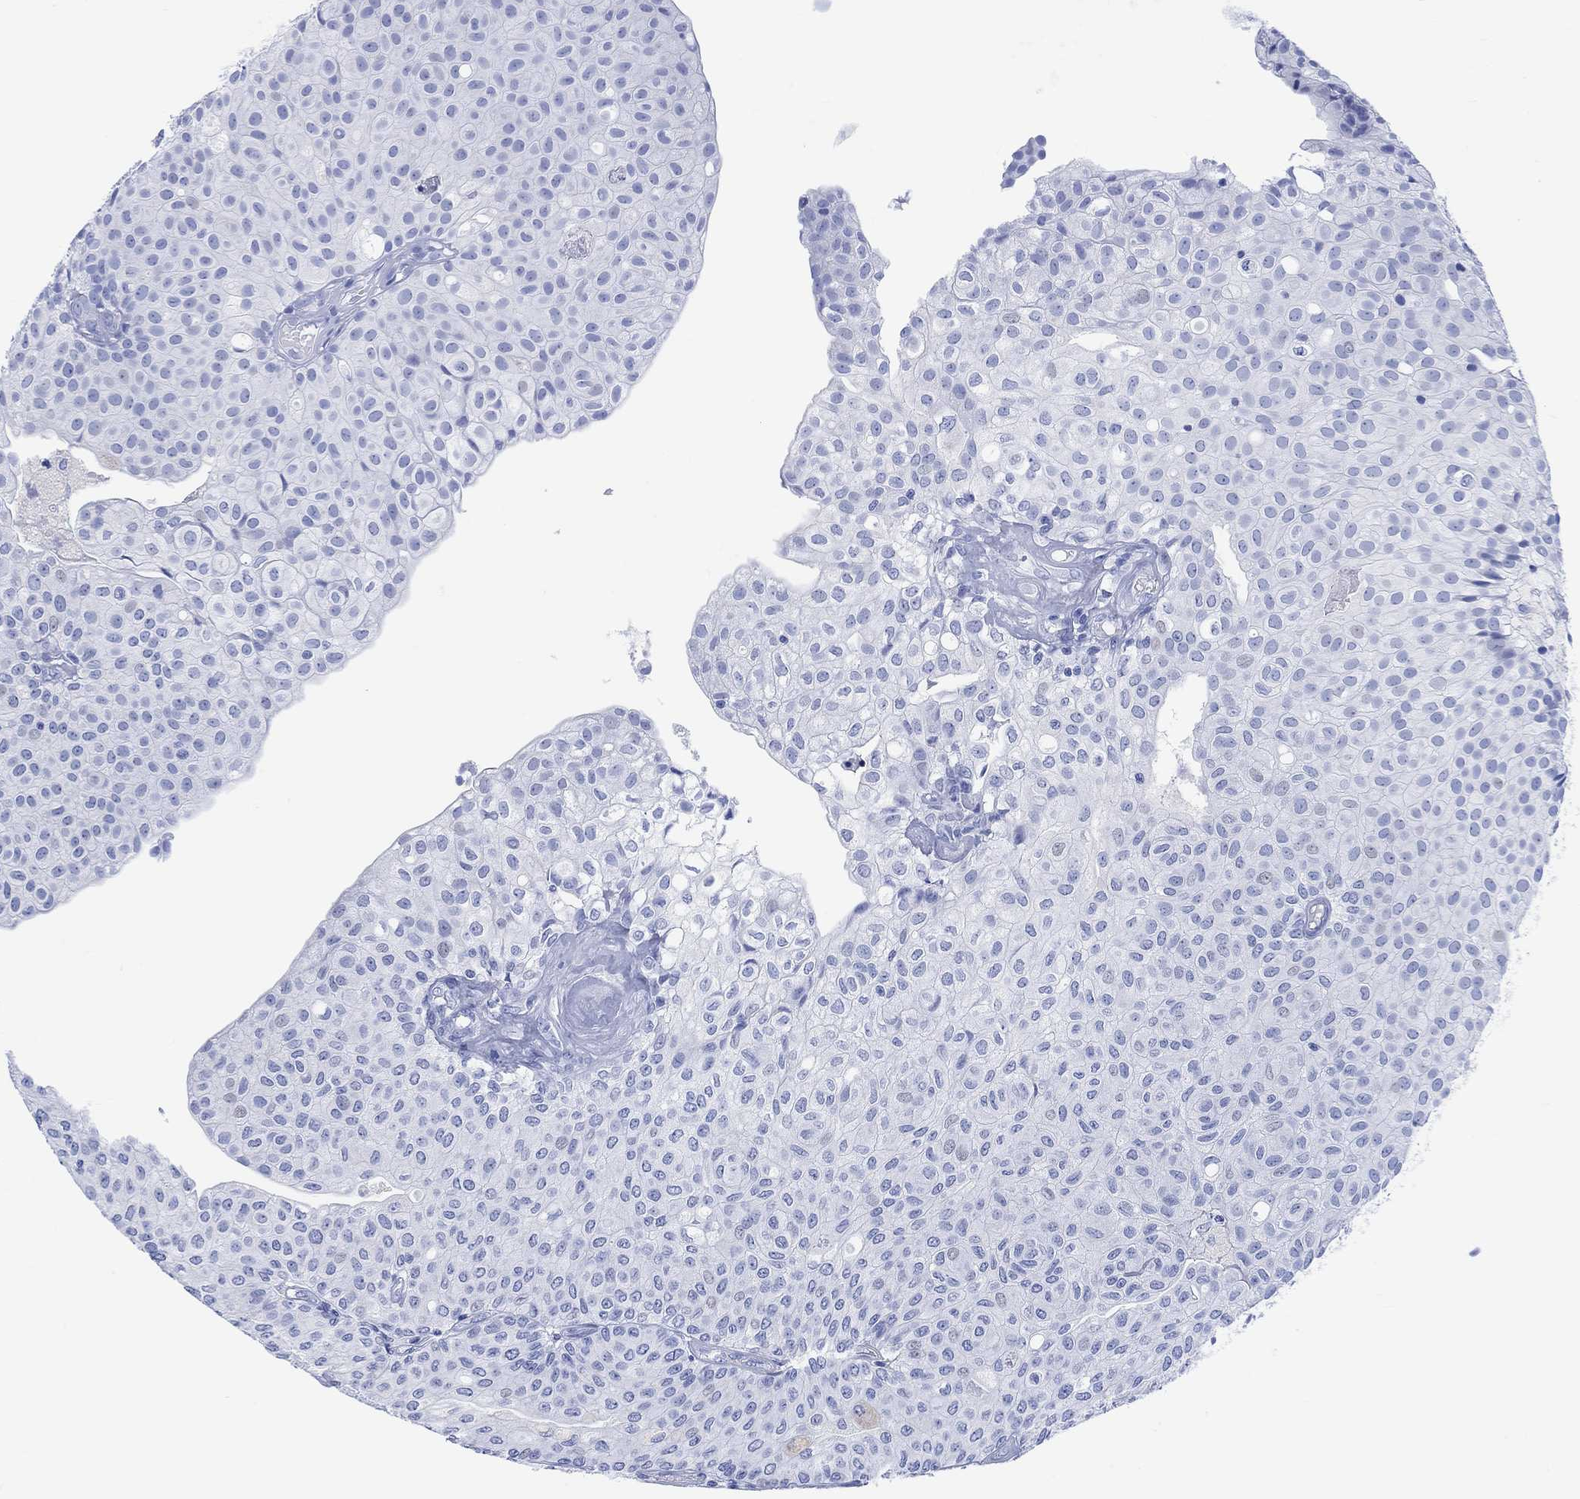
{"staining": {"intensity": "negative", "quantity": "none", "location": "none"}, "tissue": "urothelial cancer", "cell_type": "Tumor cells", "image_type": "cancer", "snomed": [{"axis": "morphology", "description": "Urothelial carcinoma, Low grade"}, {"axis": "topography", "description": "Urinary bladder"}], "caption": "Immunohistochemical staining of human urothelial carcinoma (low-grade) exhibits no significant staining in tumor cells.", "gene": "CALCA", "patient": {"sex": "male", "age": 89}}